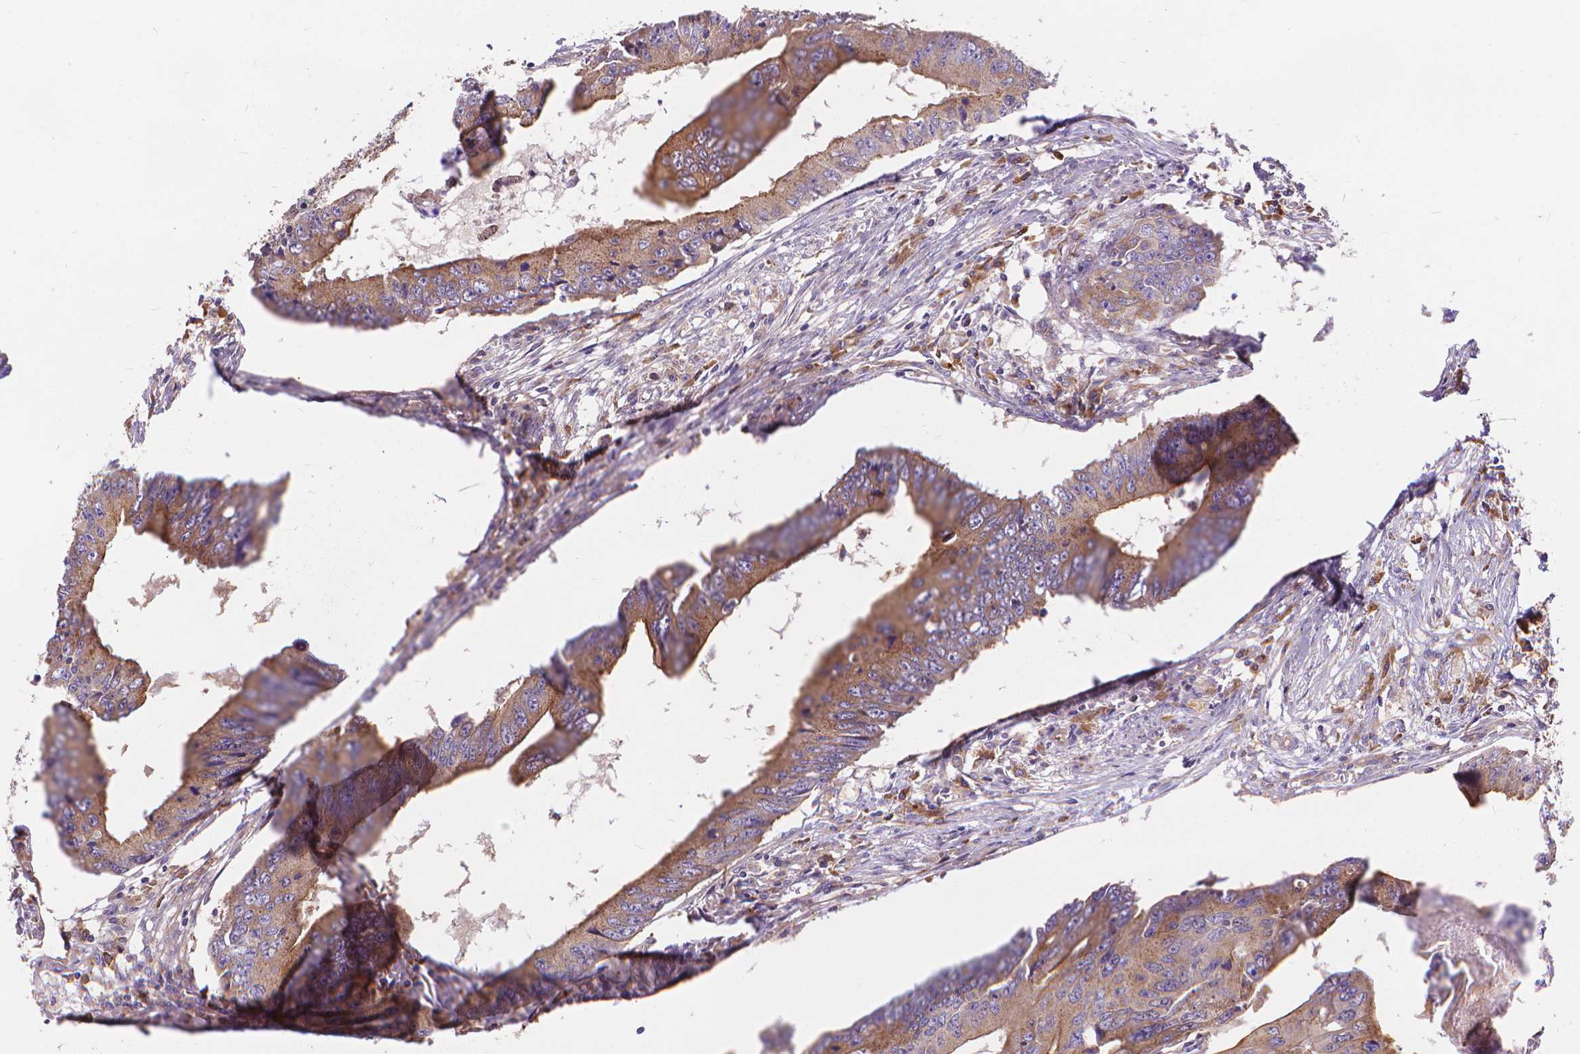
{"staining": {"intensity": "weak", "quantity": ">75%", "location": "cytoplasmic/membranous"}, "tissue": "colorectal cancer", "cell_type": "Tumor cells", "image_type": "cancer", "snomed": [{"axis": "morphology", "description": "Adenocarcinoma, NOS"}, {"axis": "topography", "description": "Colon"}], "caption": "DAB (3,3'-diaminobenzidine) immunohistochemical staining of colorectal cancer (adenocarcinoma) shows weak cytoplasmic/membranous protein expression in about >75% of tumor cells. (DAB (3,3'-diaminobenzidine) IHC, brown staining for protein, blue staining for nuclei).", "gene": "ARAP1", "patient": {"sex": "male", "age": 53}}